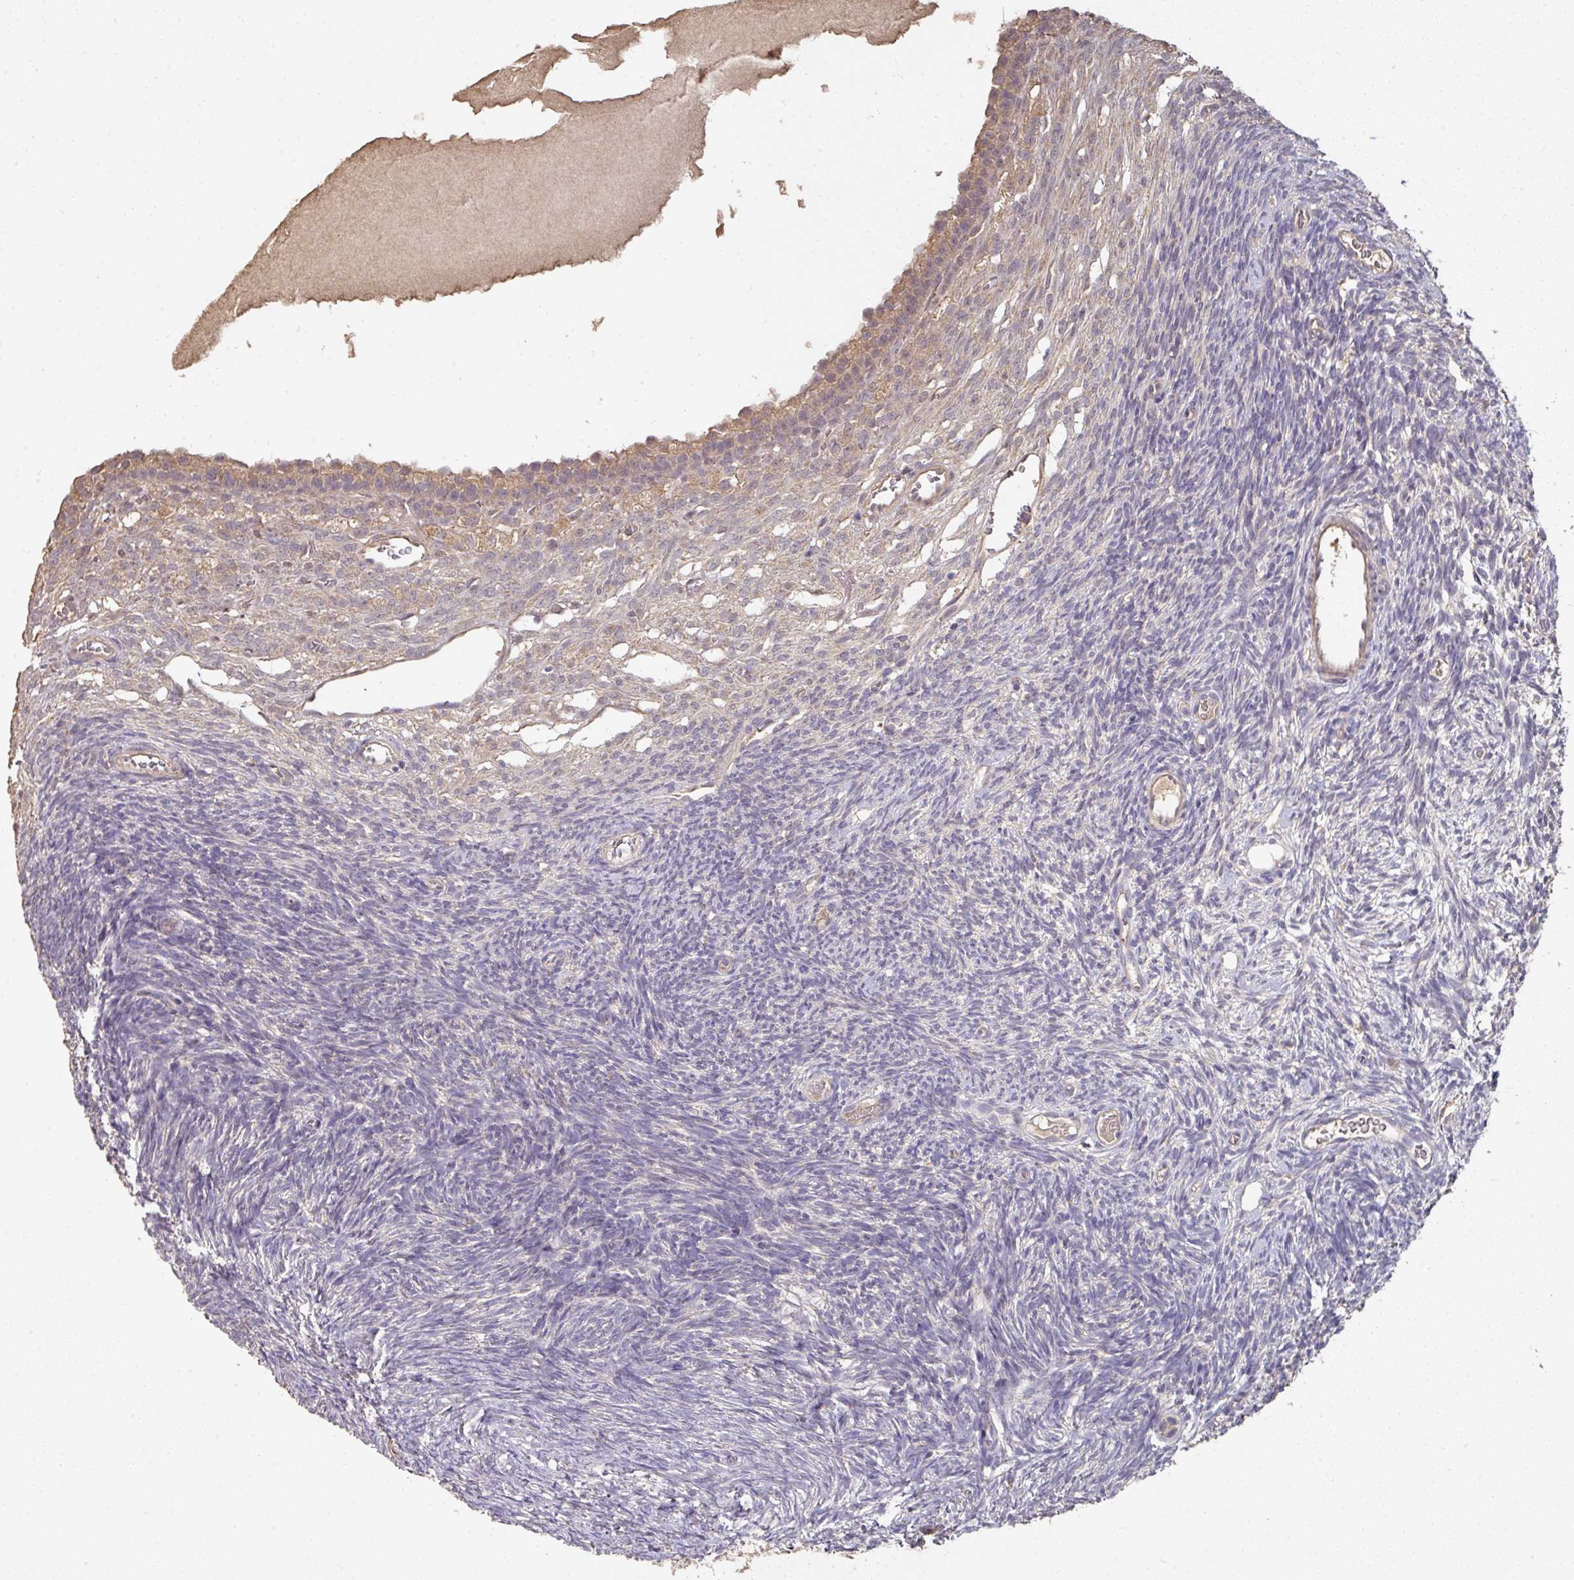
{"staining": {"intensity": "negative", "quantity": "none", "location": "none"}, "tissue": "ovary", "cell_type": "Ovarian stroma cells", "image_type": "normal", "snomed": [{"axis": "morphology", "description": "Normal tissue, NOS"}, {"axis": "topography", "description": "Ovary"}], "caption": "Immunohistochemistry micrograph of benign ovary: ovary stained with DAB (3,3'-diaminobenzidine) exhibits no significant protein expression in ovarian stroma cells.", "gene": "ACVR2B", "patient": {"sex": "female", "age": 39}}